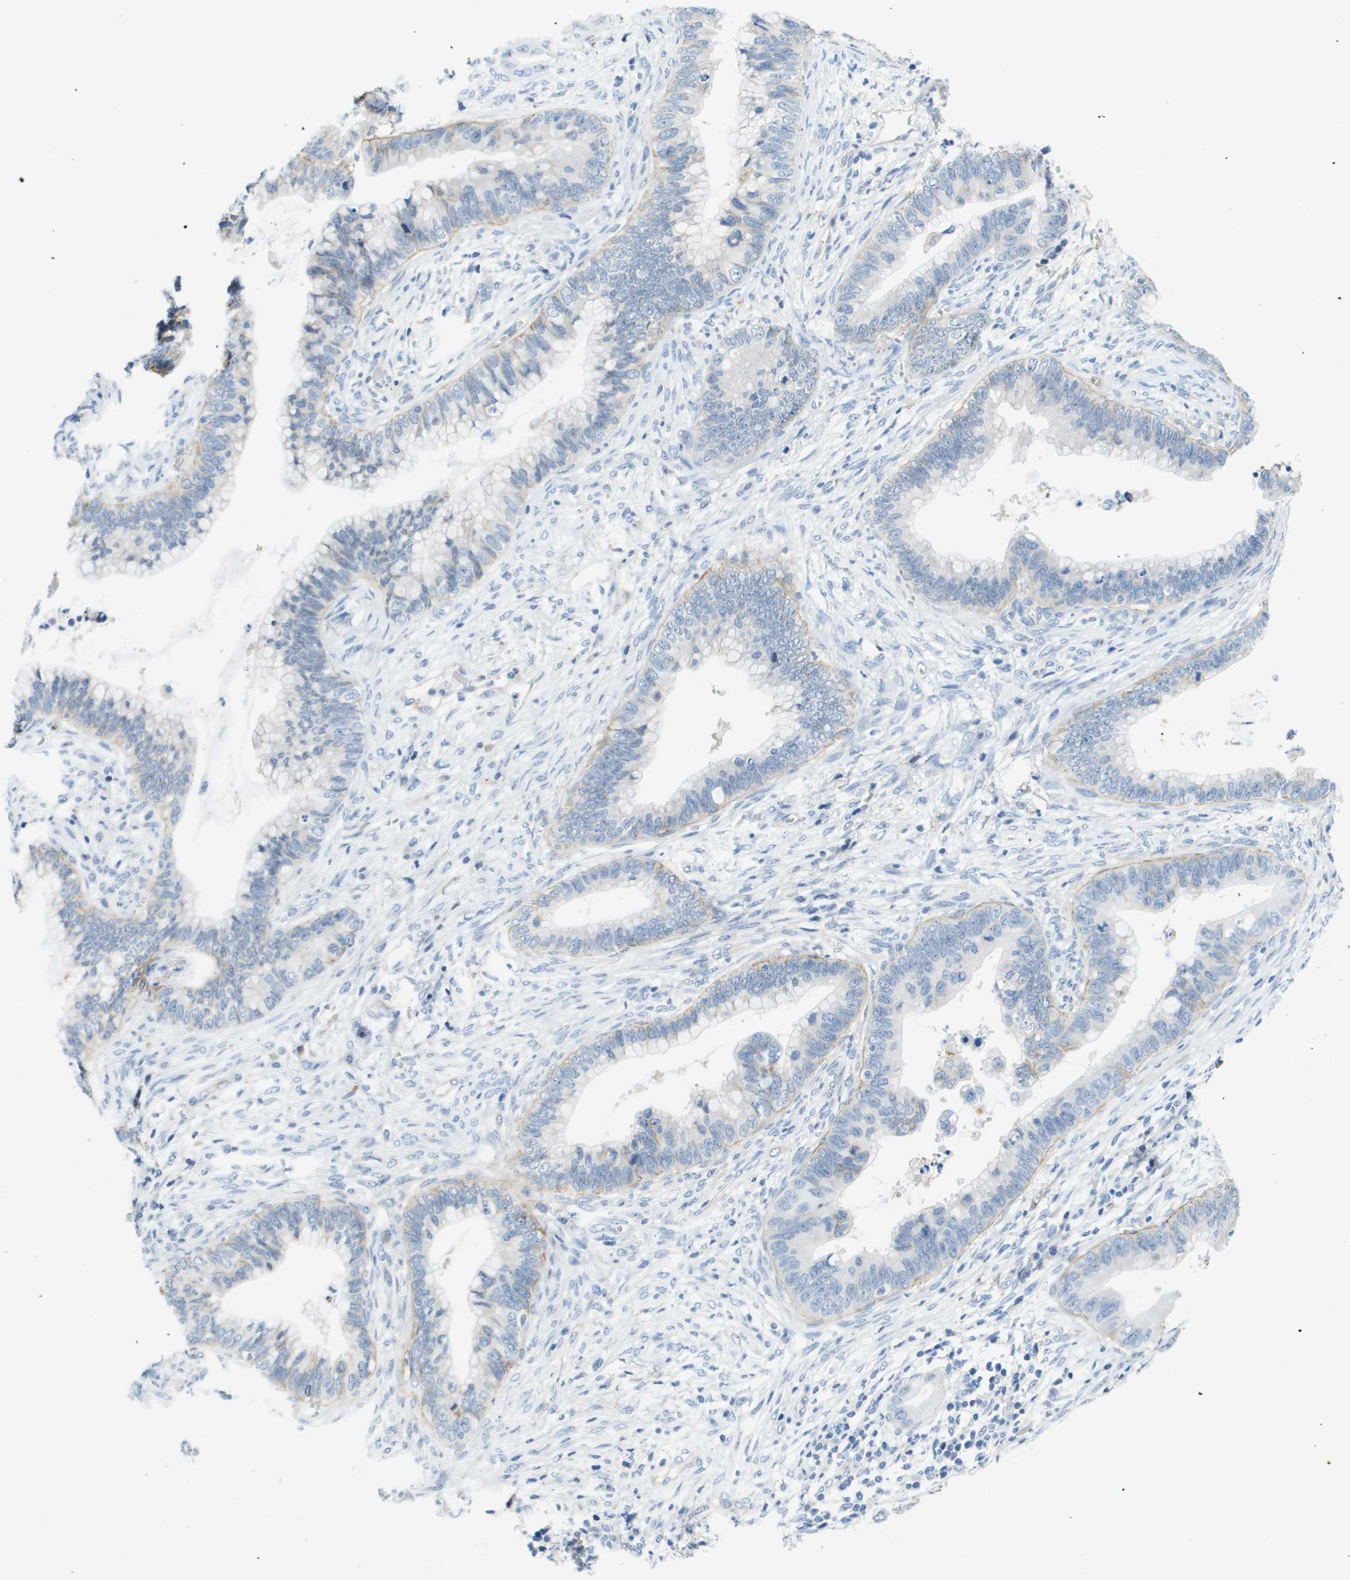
{"staining": {"intensity": "weak", "quantity": "<25%", "location": "cytoplasmic/membranous"}, "tissue": "cervical cancer", "cell_type": "Tumor cells", "image_type": "cancer", "snomed": [{"axis": "morphology", "description": "Adenocarcinoma, NOS"}, {"axis": "topography", "description": "Cervix"}], "caption": "A histopathology image of adenocarcinoma (cervical) stained for a protein reveals no brown staining in tumor cells.", "gene": "ITGA6", "patient": {"sex": "female", "age": 44}}